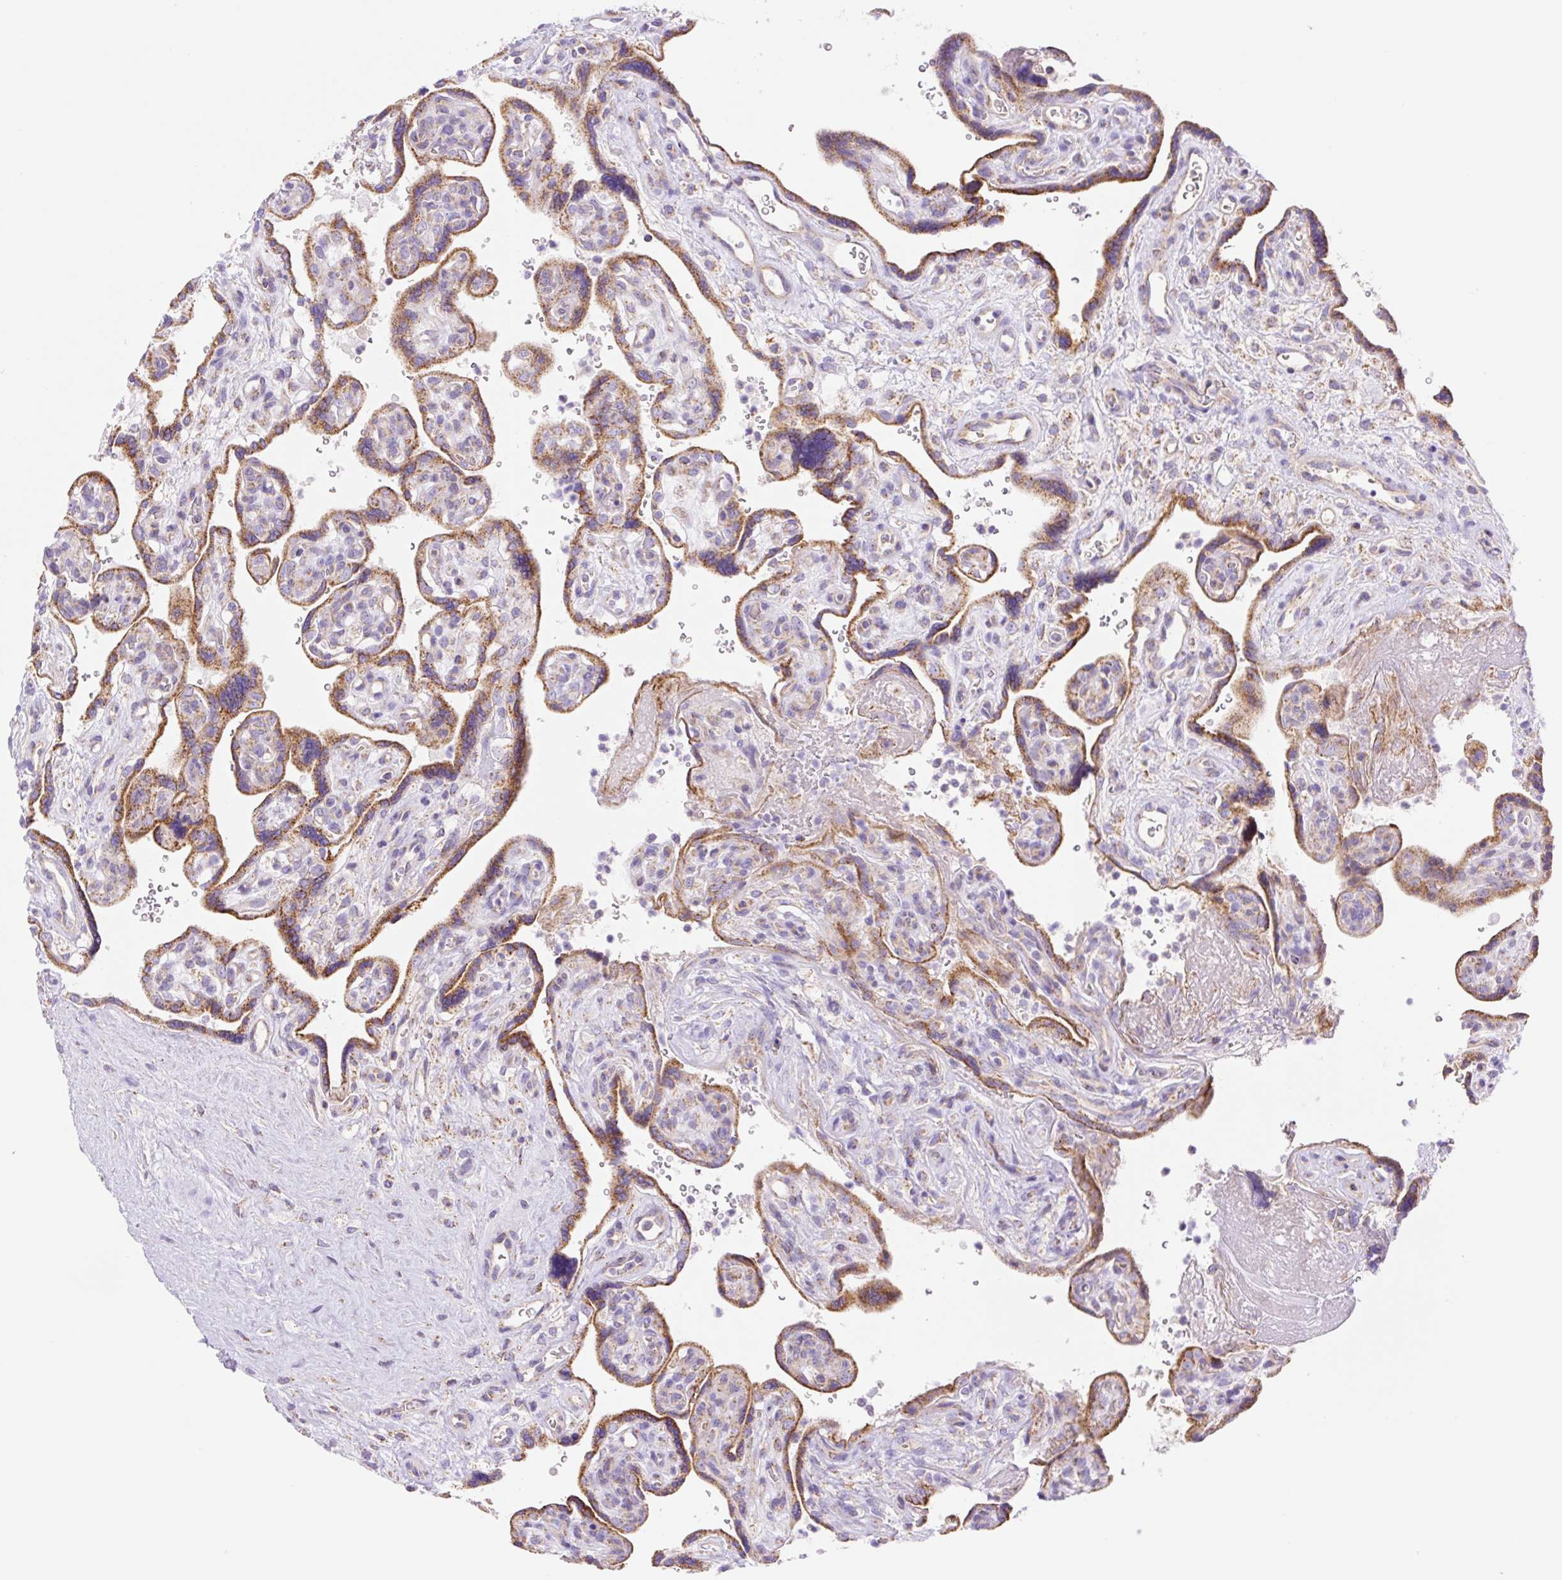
{"staining": {"intensity": "moderate", "quantity": ">75%", "location": "cytoplasmic/membranous"}, "tissue": "placenta", "cell_type": "Decidual cells", "image_type": "normal", "snomed": [{"axis": "morphology", "description": "Normal tissue, NOS"}, {"axis": "topography", "description": "Placenta"}], "caption": "Immunohistochemical staining of normal placenta demonstrates >75% levels of moderate cytoplasmic/membranous protein positivity in about >75% of decidual cells. (Stains: DAB (3,3'-diaminobenzidine) in brown, nuclei in blue, Microscopy: brightfield microscopy at high magnification).", "gene": "ETNK2", "patient": {"sex": "female", "age": 39}}